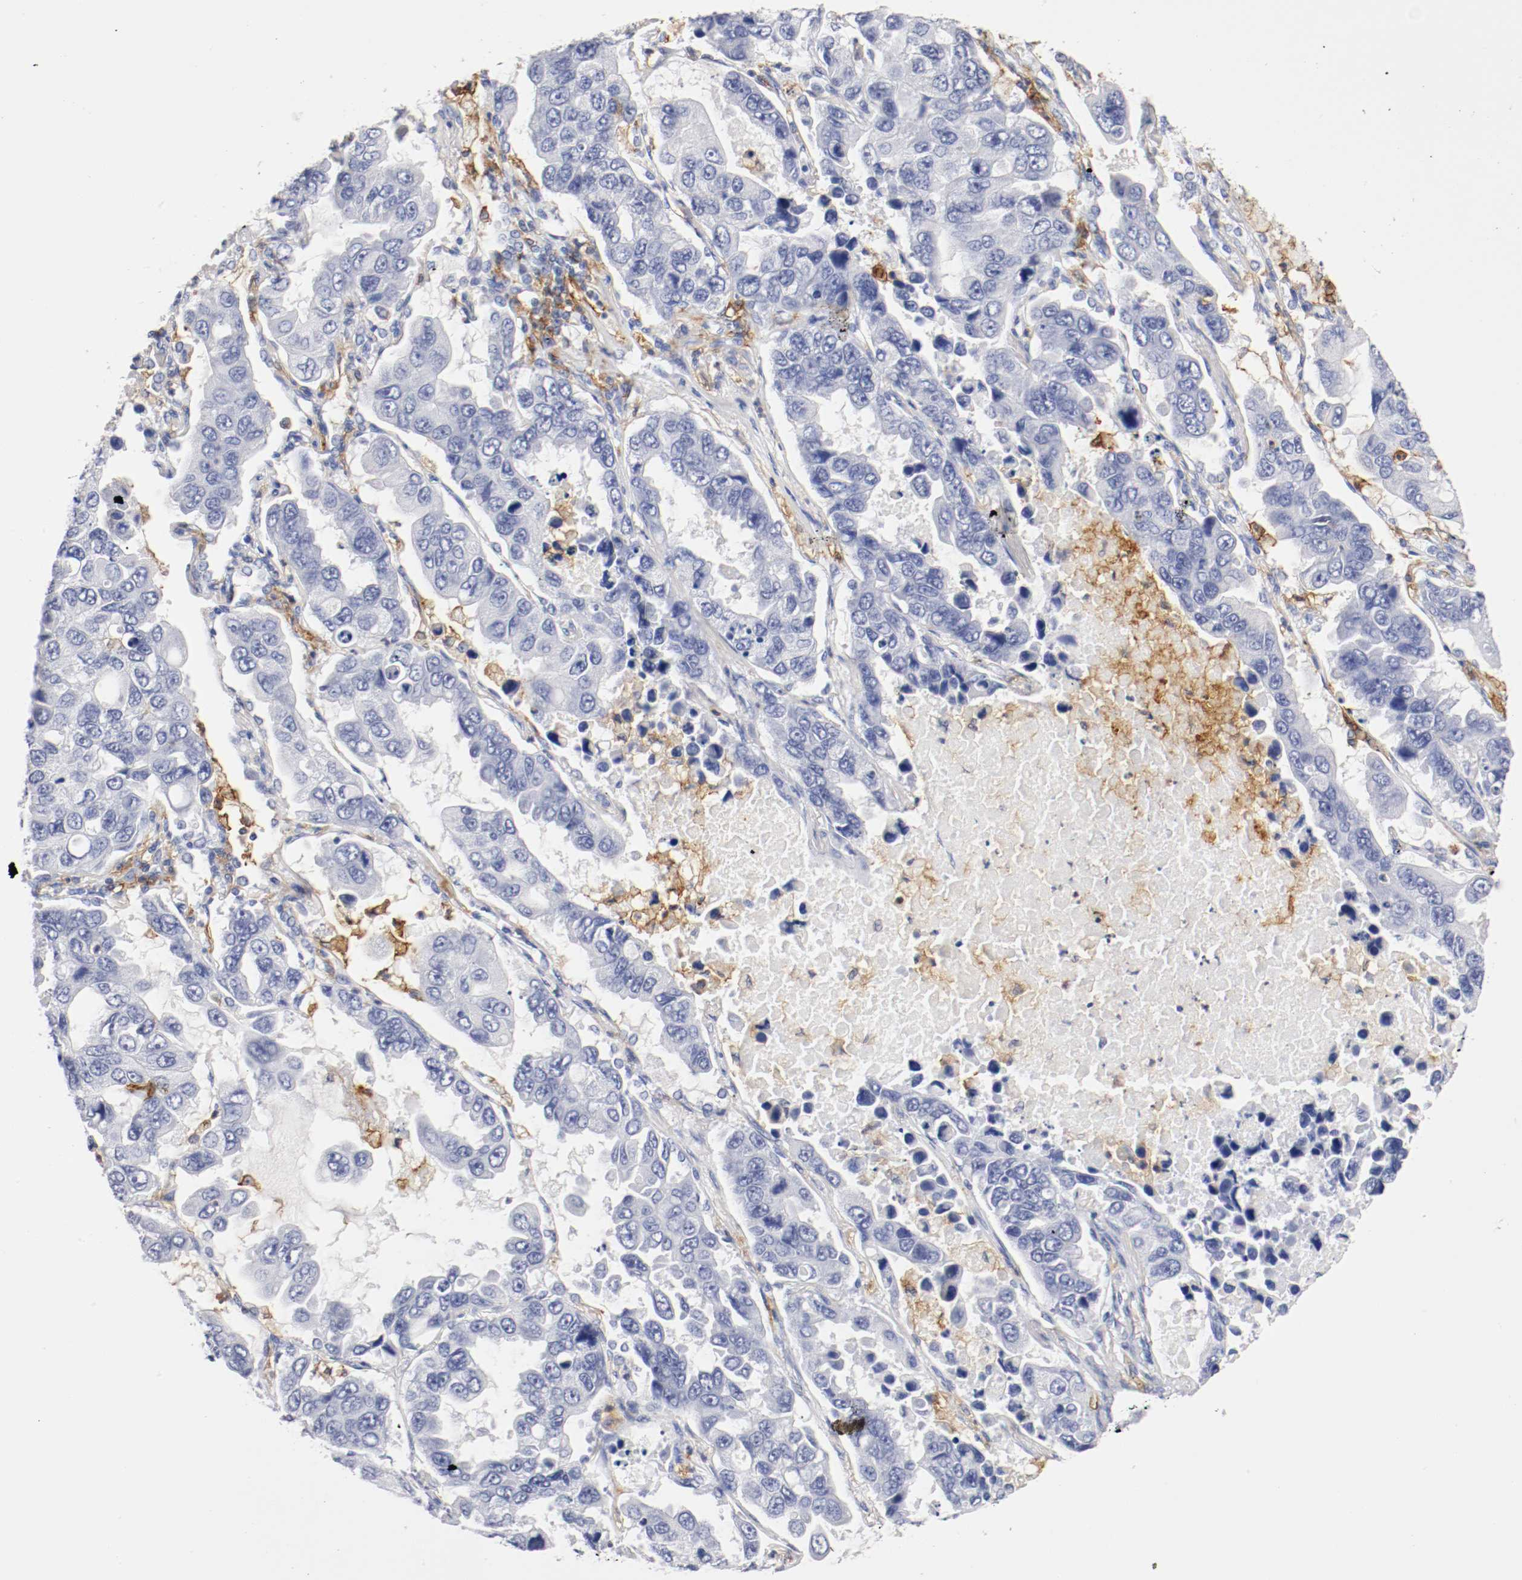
{"staining": {"intensity": "negative", "quantity": "none", "location": "none"}, "tissue": "lung cancer", "cell_type": "Tumor cells", "image_type": "cancer", "snomed": [{"axis": "morphology", "description": "Adenocarcinoma, NOS"}, {"axis": "topography", "description": "Lung"}], "caption": "IHC photomicrograph of human lung cancer (adenocarcinoma) stained for a protein (brown), which exhibits no staining in tumor cells. (Stains: DAB (3,3'-diaminobenzidine) immunohistochemistry with hematoxylin counter stain, Microscopy: brightfield microscopy at high magnification).", "gene": "ITGAX", "patient": {"sex": "male", "age": 64}}